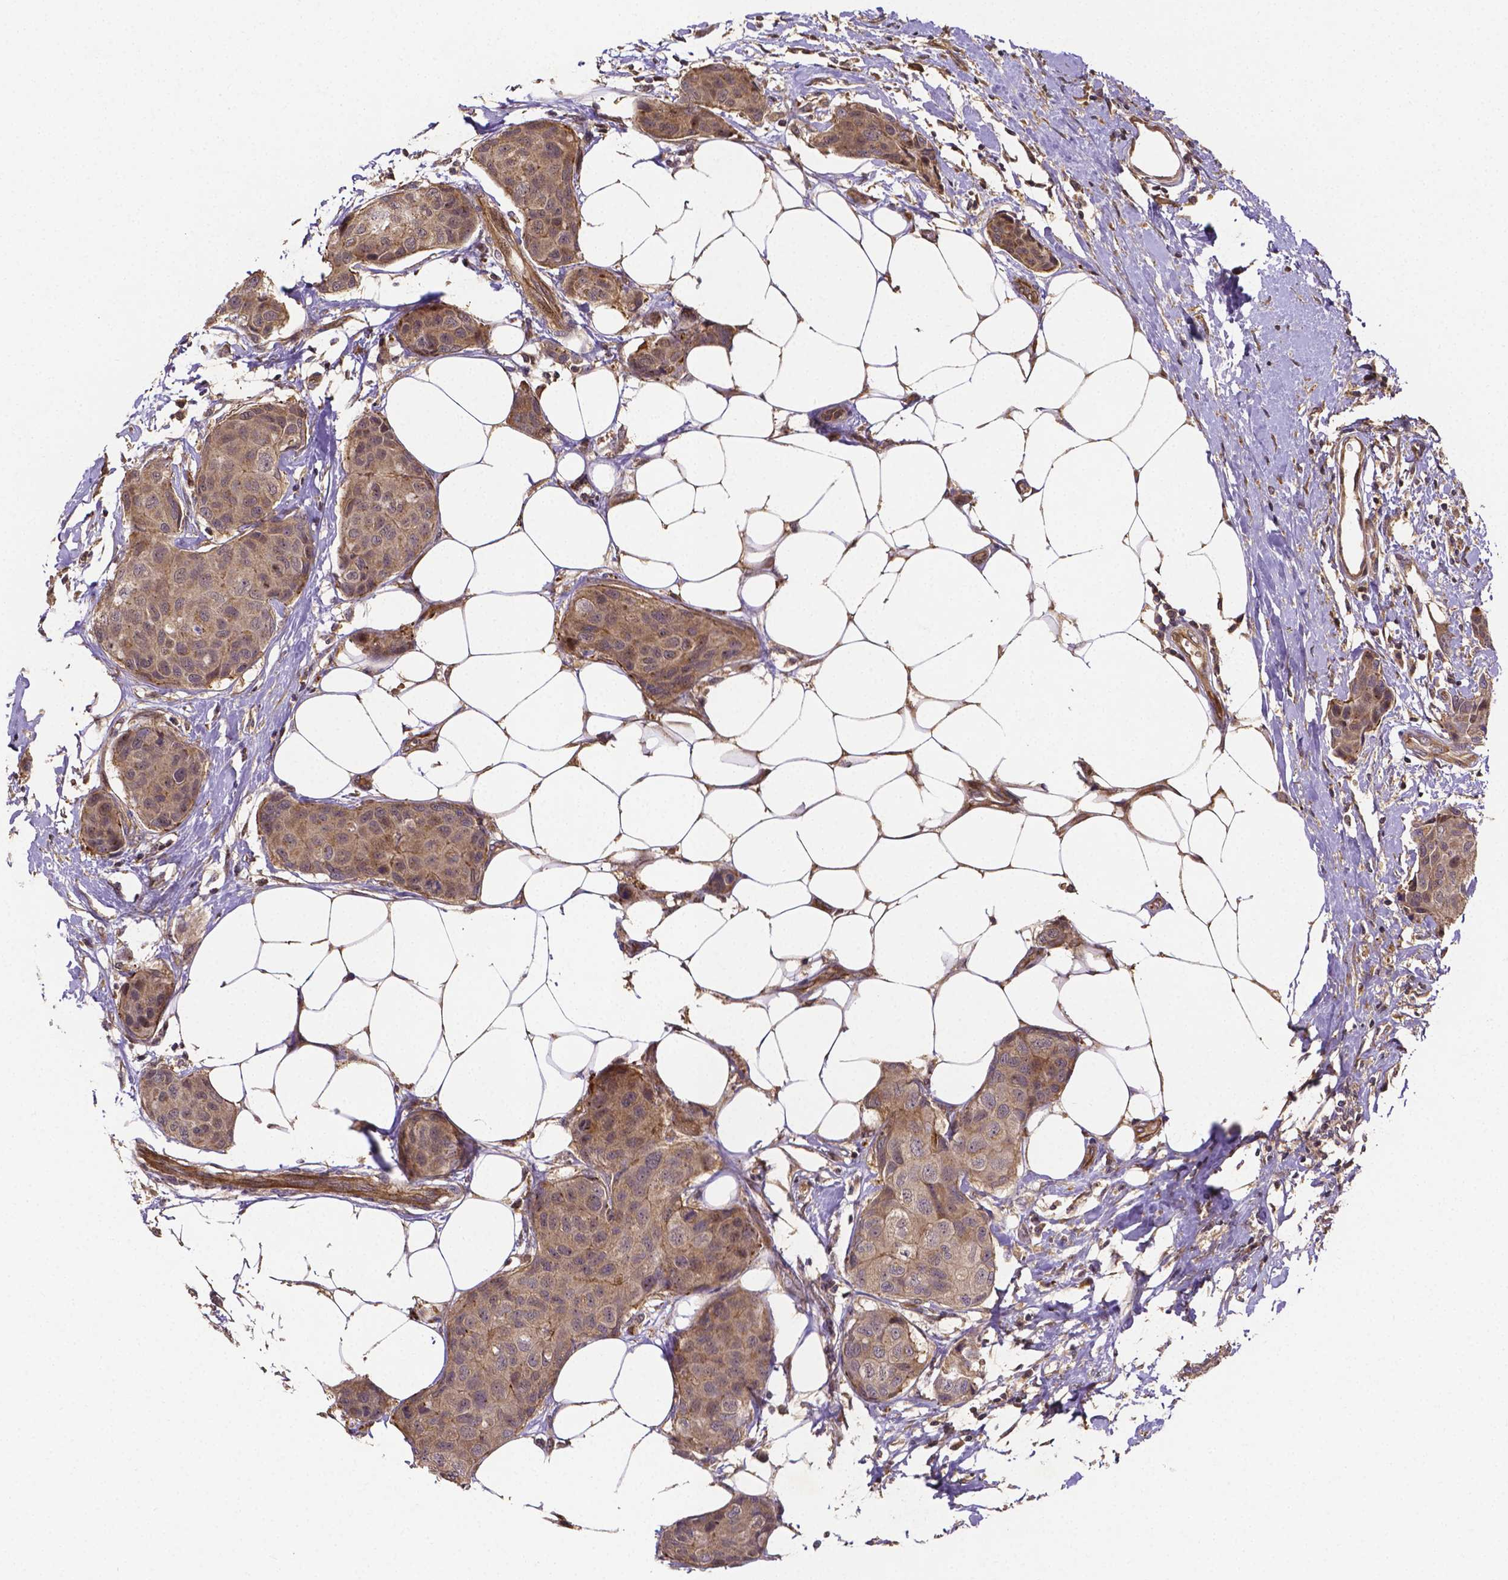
{"staining": {"intensity": "weak", "quantity": ">75%", "location": "cytoplasmic/membranous"}, "tissue": "breast cancer", "cell_type": "Tumor cells", "image_type": "cancer", "snomed": [{"axis": "morphology", "description": "Duct carcinoma"}, {"axis": "topography", "description": "Breast"}], "caption": "This photomicrograph reveals breast invasive ductal carcinoma stained with IHC to label a protein in brown. The cytoplasmic/membranous of tumor cells show weak positivity for the protein. Nuclei are counter-stained blue.", "gene": "RNF123", "patient": {"sex": "female", "age": 80}}